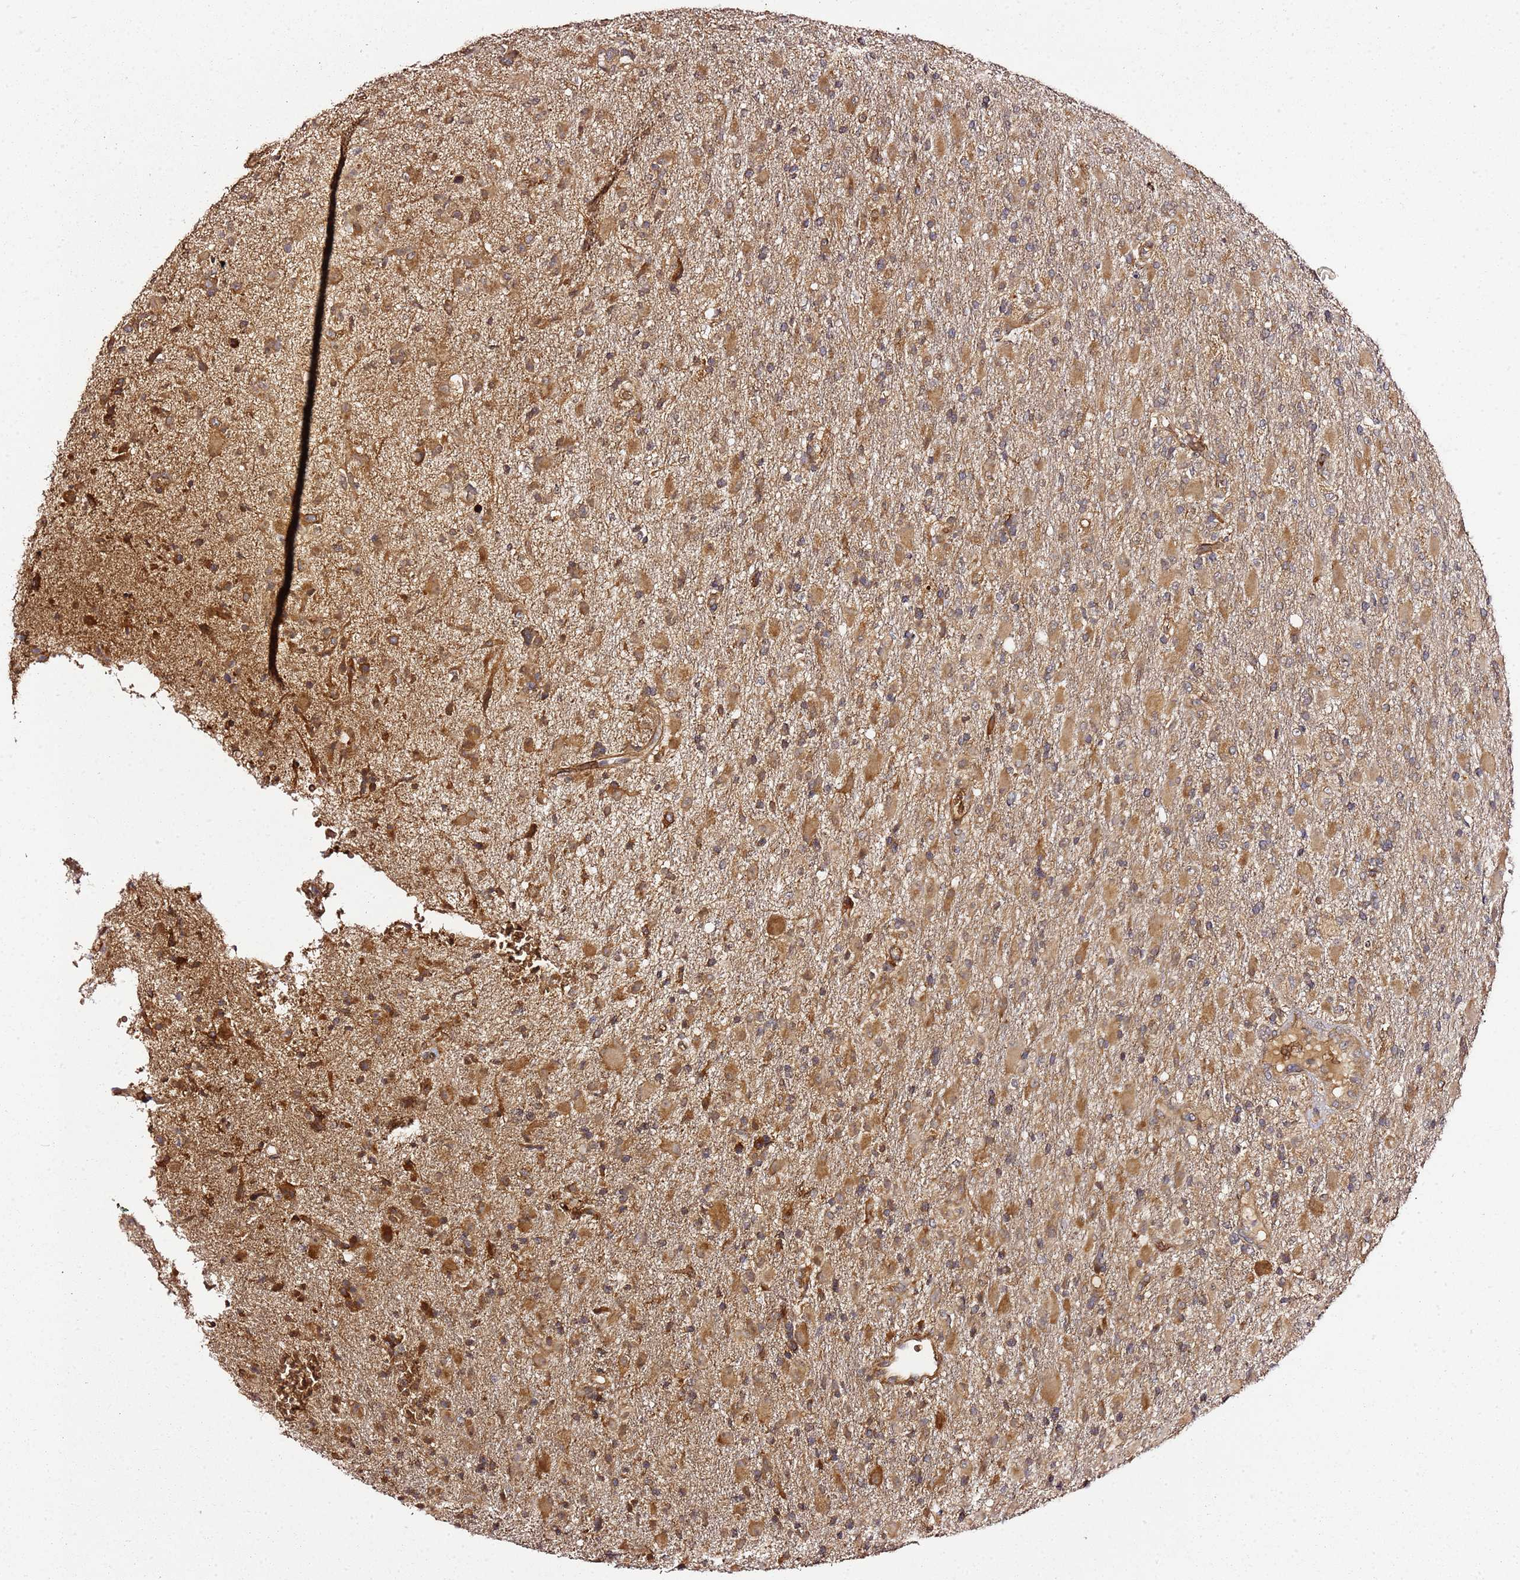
{"staining": {"intensity": "strong", "quantity": ">75%", "location": "cytoplasmic/membranous"}, "tissue": "glioma", "cell_type": "Tumor cells", "image_type": "cancer", "snomed": [{"axis": "morphology", "description": "Glioma, malignant, Low grade"}, {"axis": "topography", "description": "Brain"}], "caption": "Immunohistochemistry (DAB) staining of human glioma exhibits strong cytoplasmic/membranous protein positivity in about >75% of tumor cells. (brown staining indicates protein expression, while blue staining denotes nuclei).", "gene": "TM2D2", "patient": {"sex": "male", "age": 65}}